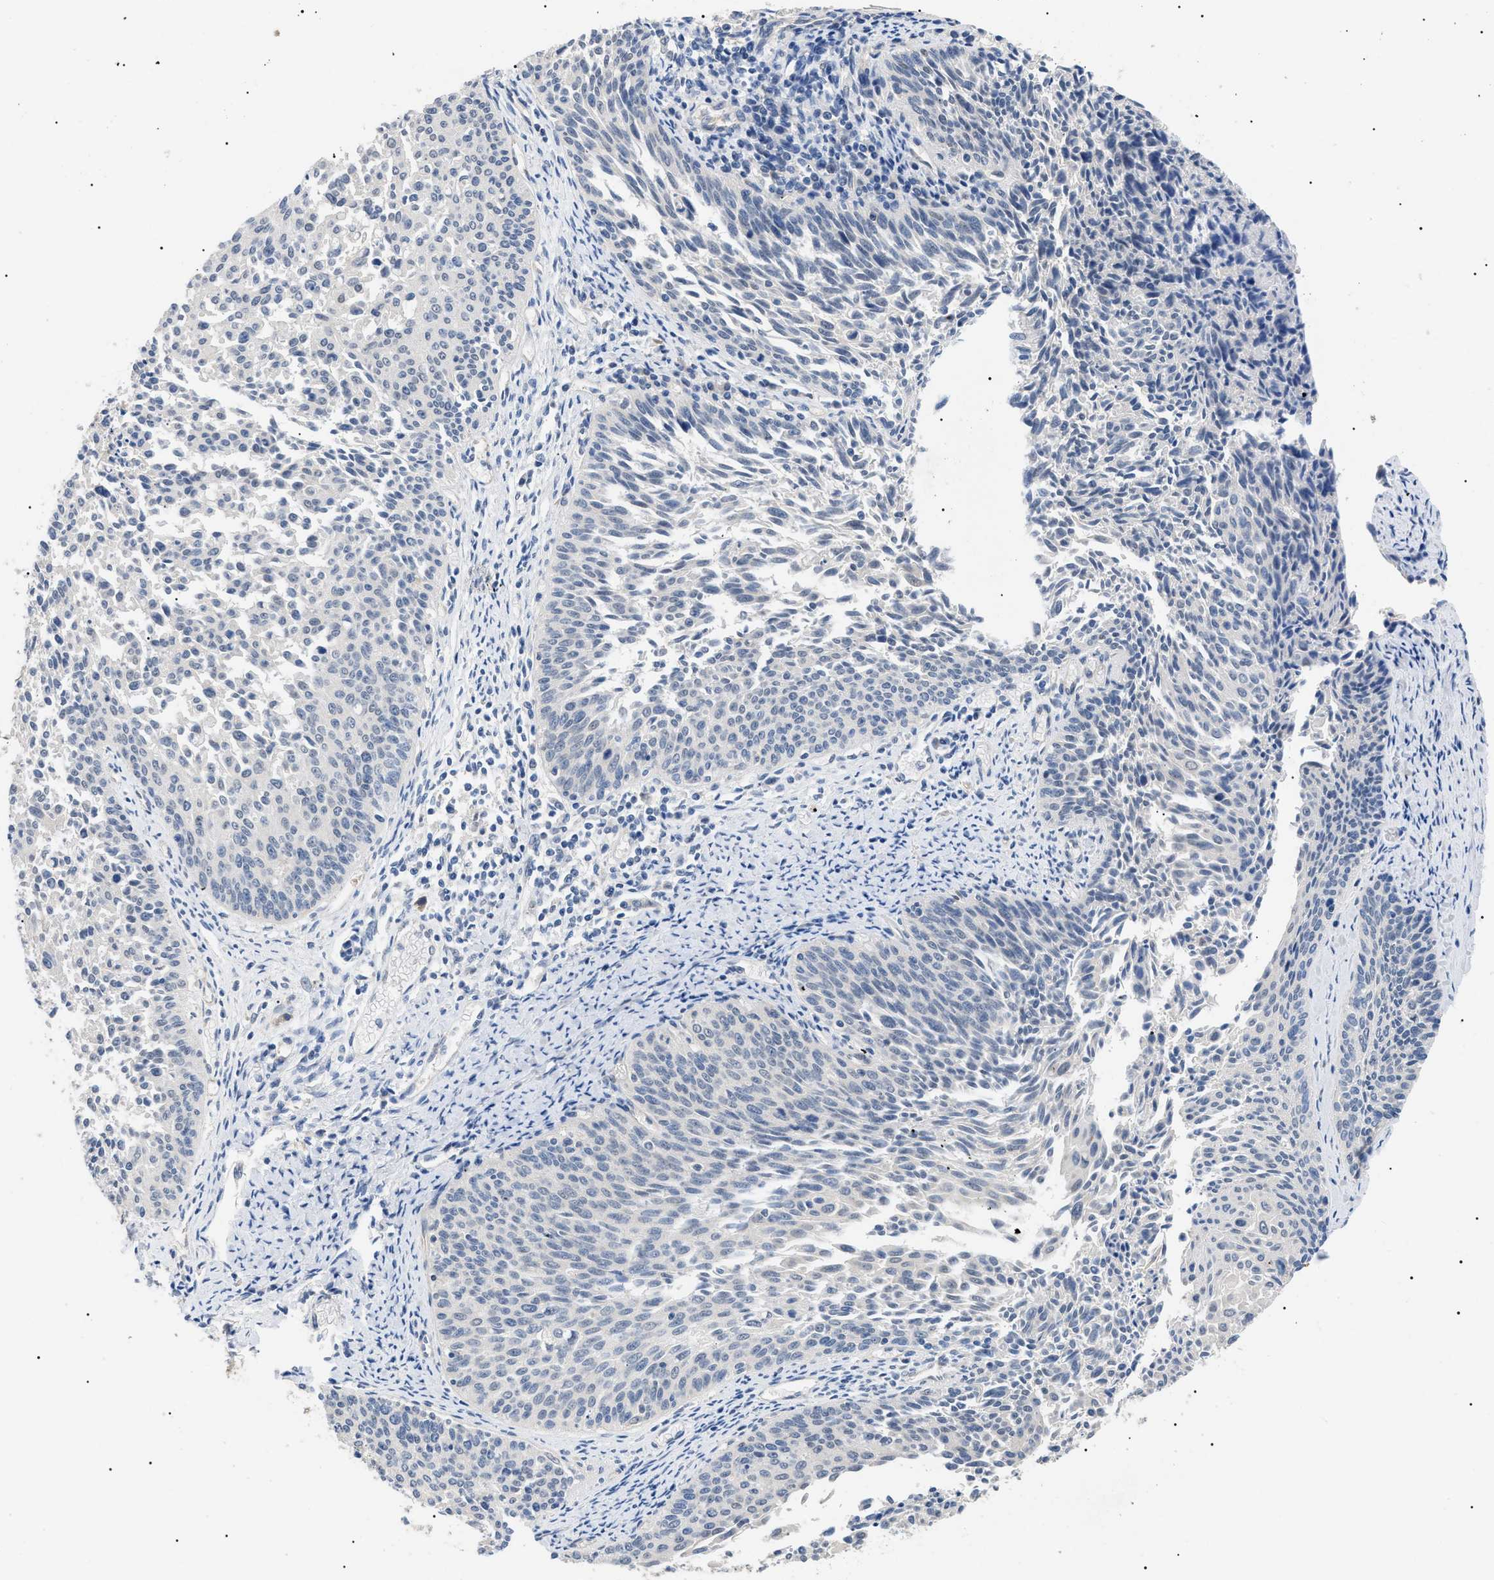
{"staining": {"intensity": "negative", "quantity": "none", "location": "none"}, "tissue": "cervical cancer", "cell_type": "Tumor cells", "image_type": "cancer", "snomed": [{"axis": "morphology", "description": "Squamous cell carcinoma, NOS"}, {"axis": "topography", "description": "Cervix"}], "caption": "There is no significant expression in tumor cells of cervical squamous cell carcinoma.", "gene": "CRCP", "patient": {"sex": "female", "age": 55}}